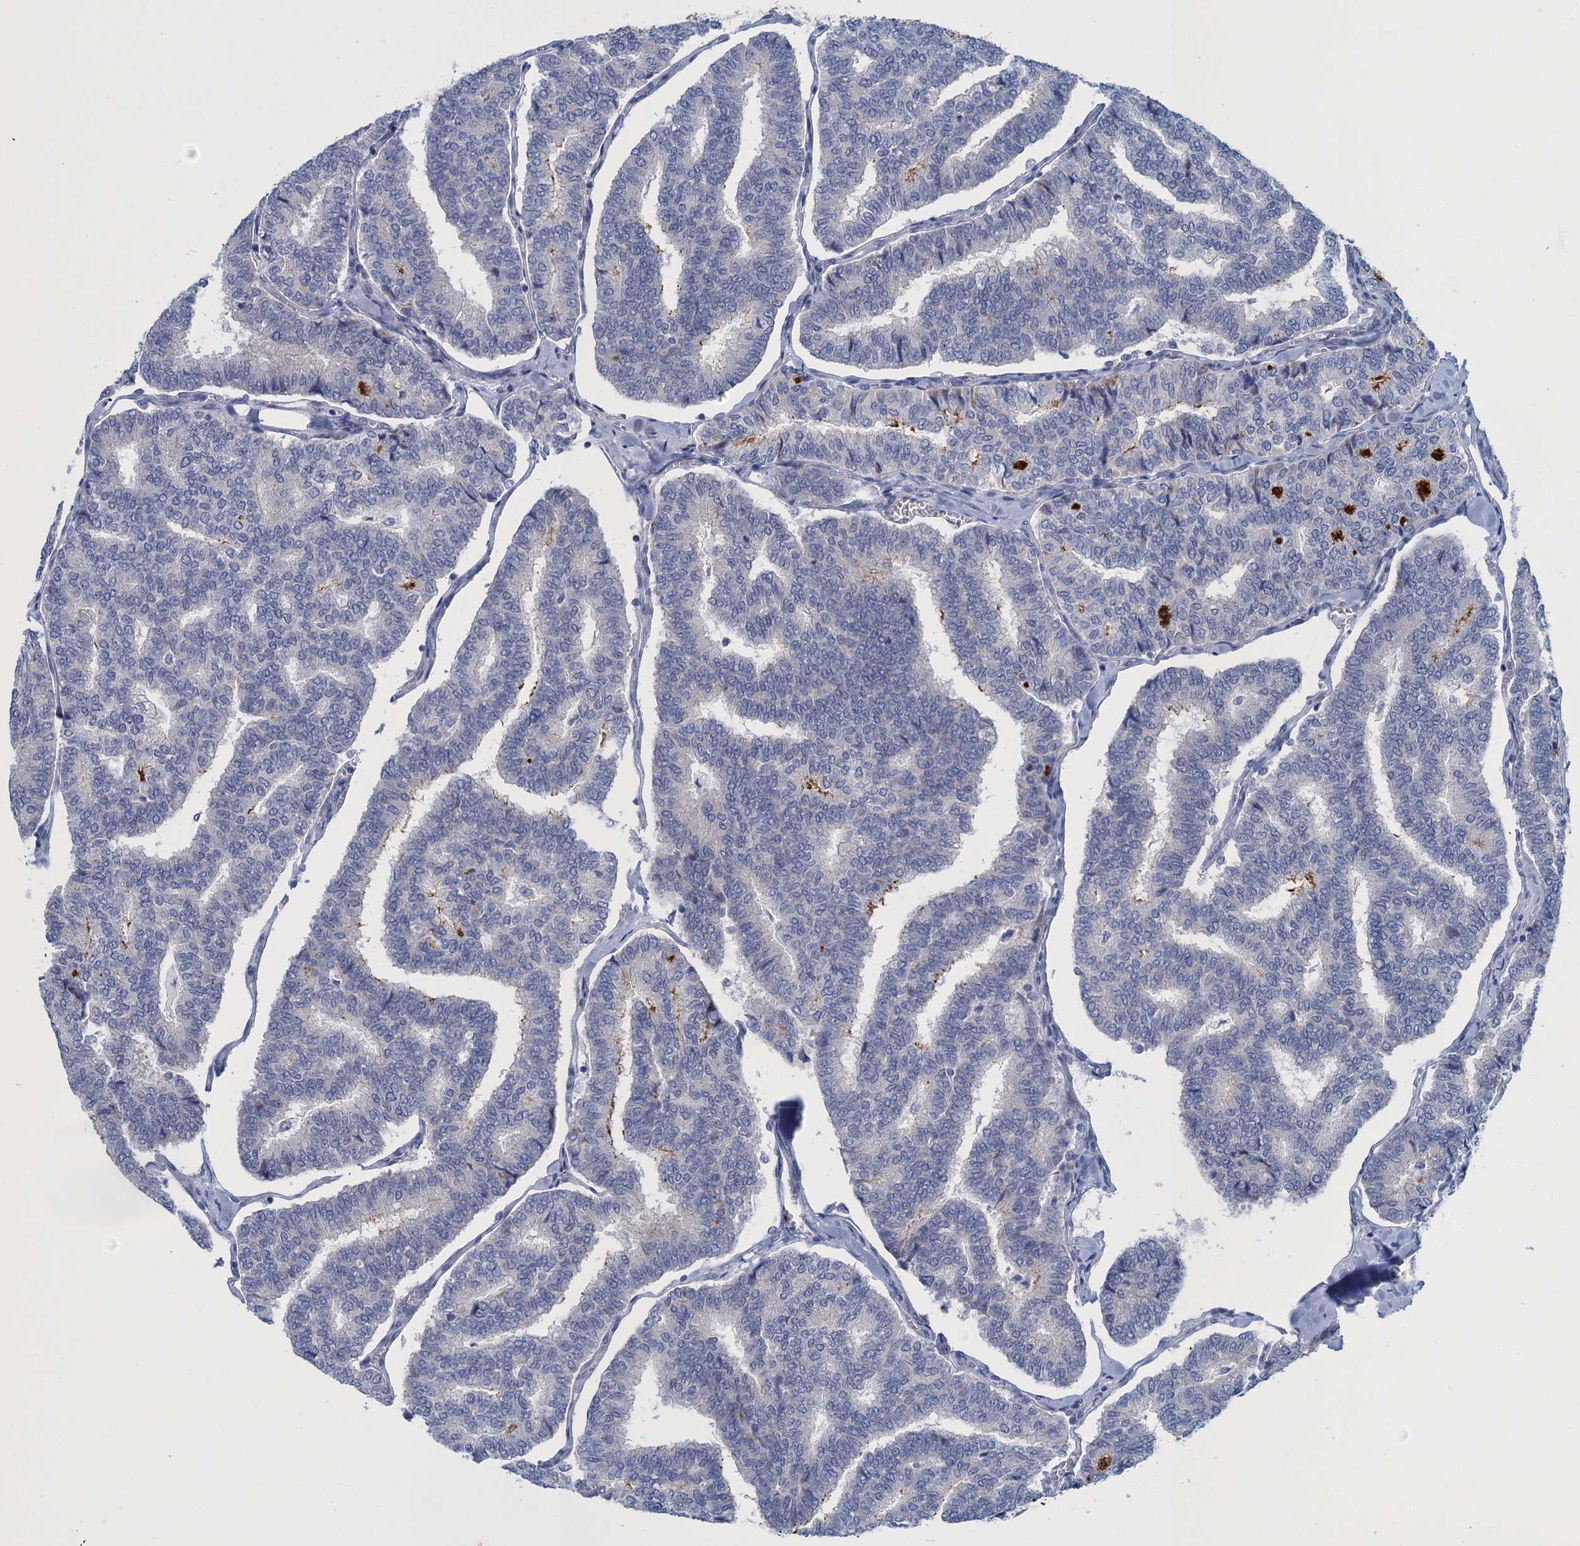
{"staining": {"intensity": "negative", "quantity": "none", "location": "none"}, "tissue": "thyroid cancer", "cell_type": "Tumor cells", "image_type": "cancer", "snomed": [{"axis": "morphology", "description": "Papillary adenocarcinoma, NOS"}, {"axis": "topography", "description": "Thyroid gland"}], "caption": "Tumor cells are negative for protein expression in human thyroid cancer.", "gene": "SCEL", "patient": {"sex": "female", "age": 35}}